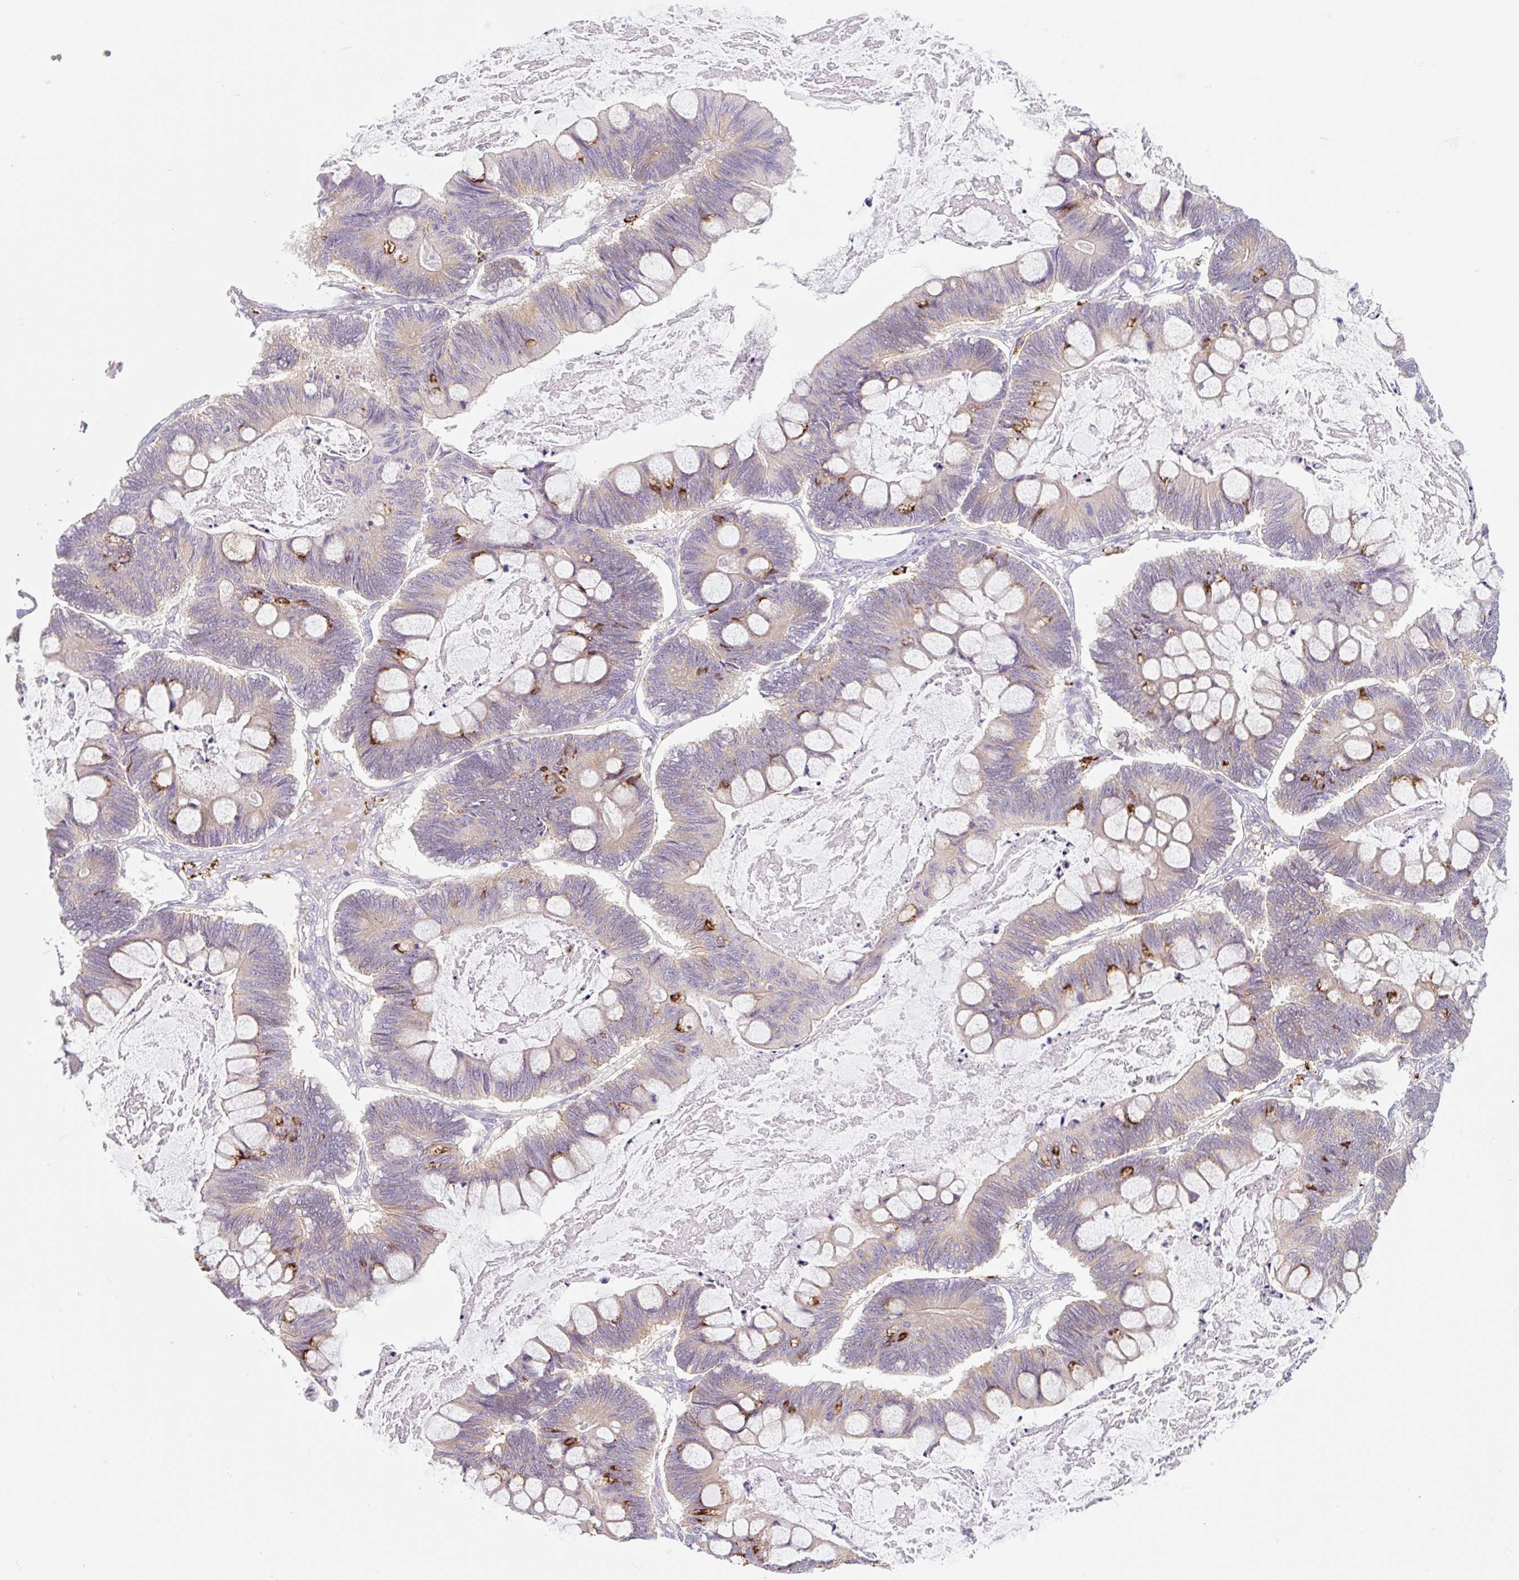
{"staining": {"intensity": "strong", "quantity": "<25%", "location": "cytoplasmic/membranous"}, "tissue": "ovarian cancer", "cell_type": "Tumor cells", "image_type": "cancer", "snomed": [{"axis": "morphology", "description": "Cystadenocarcinoma, mucinous, NOS"}, {"axis": "topography", "description": "Ovary"}], "caption": "A medium amount of strong cytoplasmic/membranous staining is seen in about <25% of tumor cells in ovarian cancer tissue. Ihc stains the protein in brown and the nuclei are stained blue.", "gene": "LYVE1", "patient": {"sex": "female", "age": 61}}